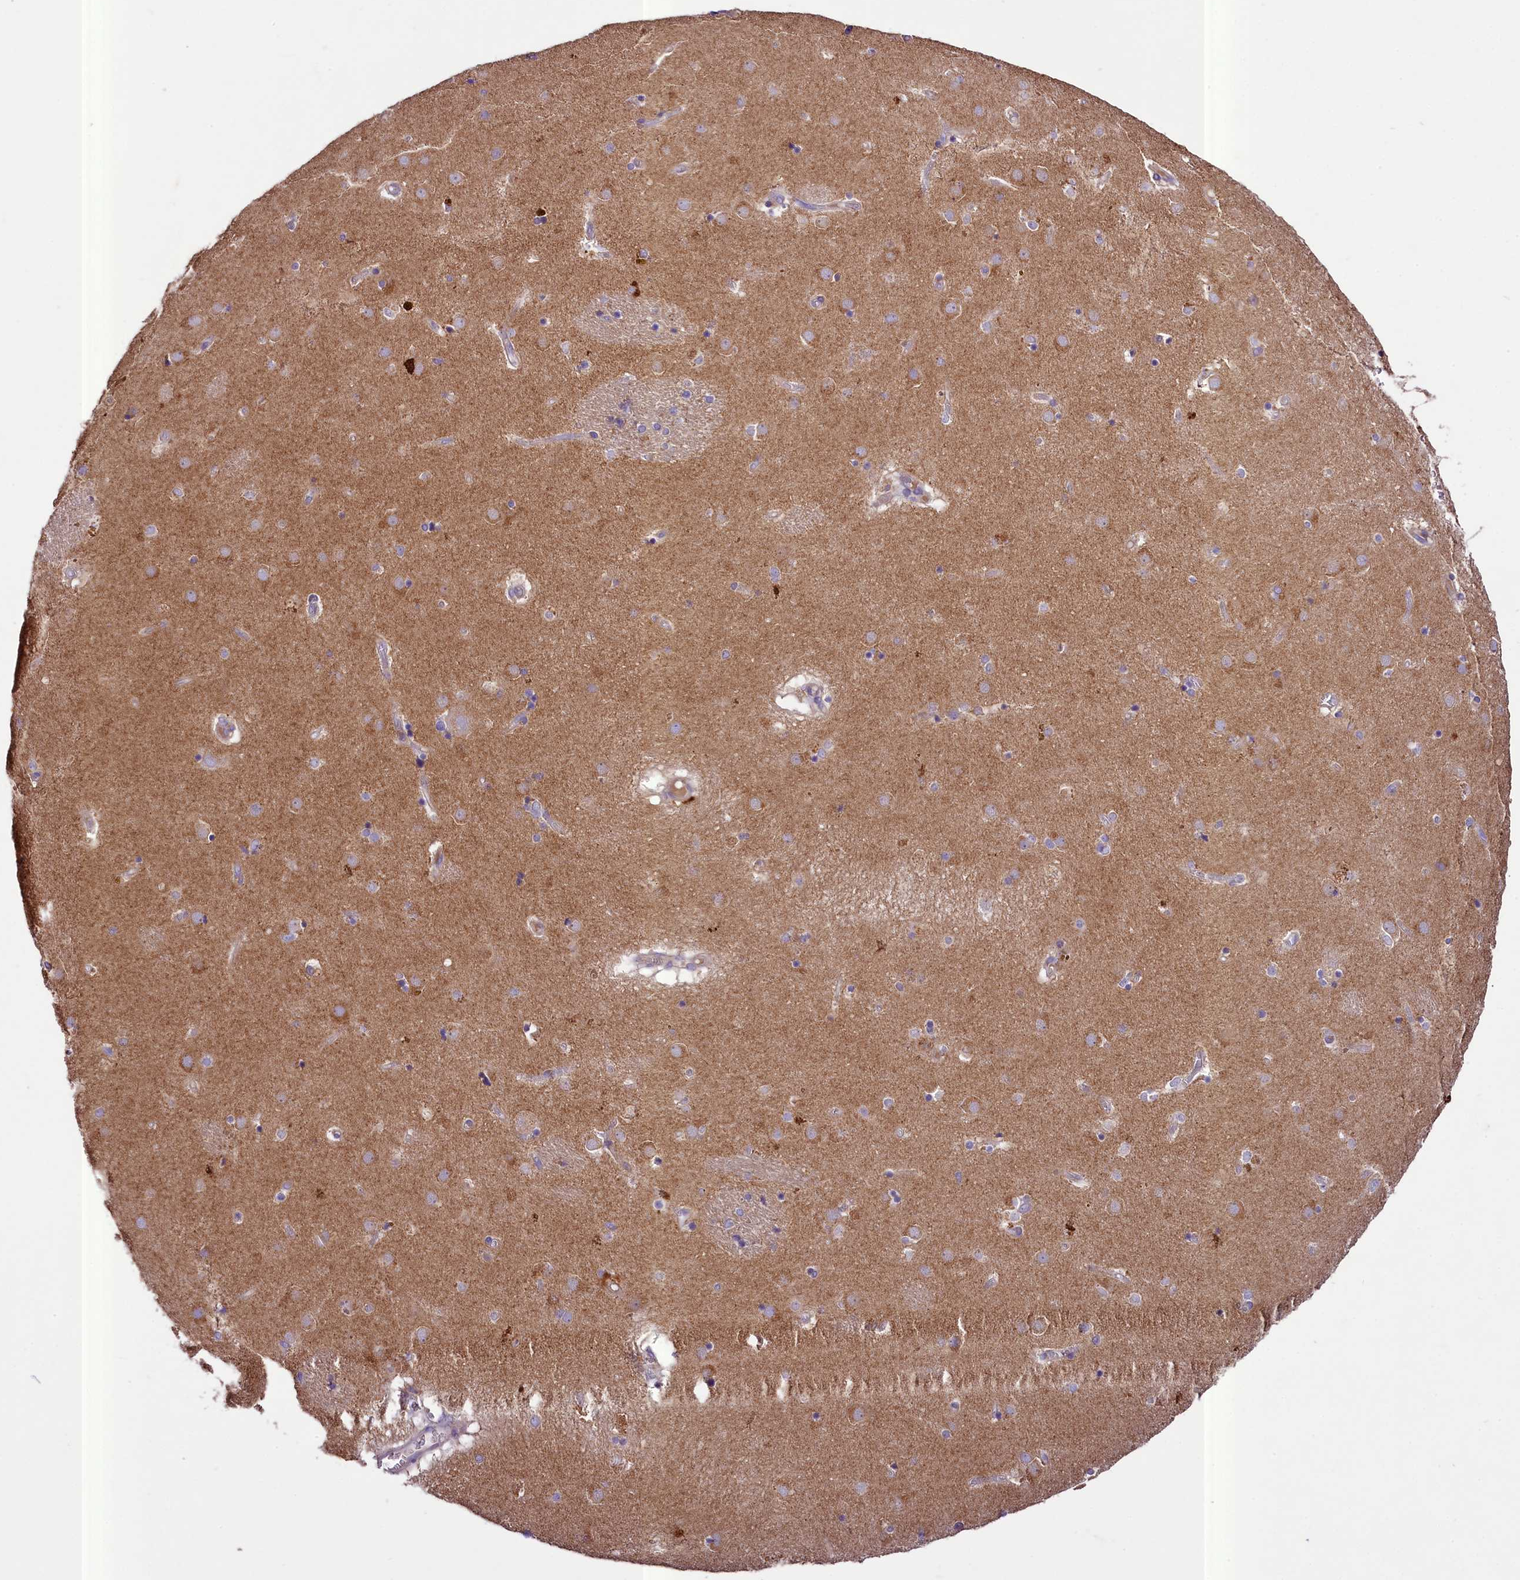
{"staining": {"intensity": "weak", "quantity": "<25%", "location": "cytoplasmic/membranous"}, "tissue": "caudate", "cell_type": "Glial cells", "image_type": "normal", "snomed": [{"axis": "morphology", "description": "Normal tissue, NOS"}, {"axis": "topography", "description": "Lateral ventricle wall"}], "caption": "Caudate stained for a protein using immunohistochemistry (IHC) demonstrates no positivity glial cells.", "gene": "PEMT", "patient": {"sex": "male", "age": 70}}